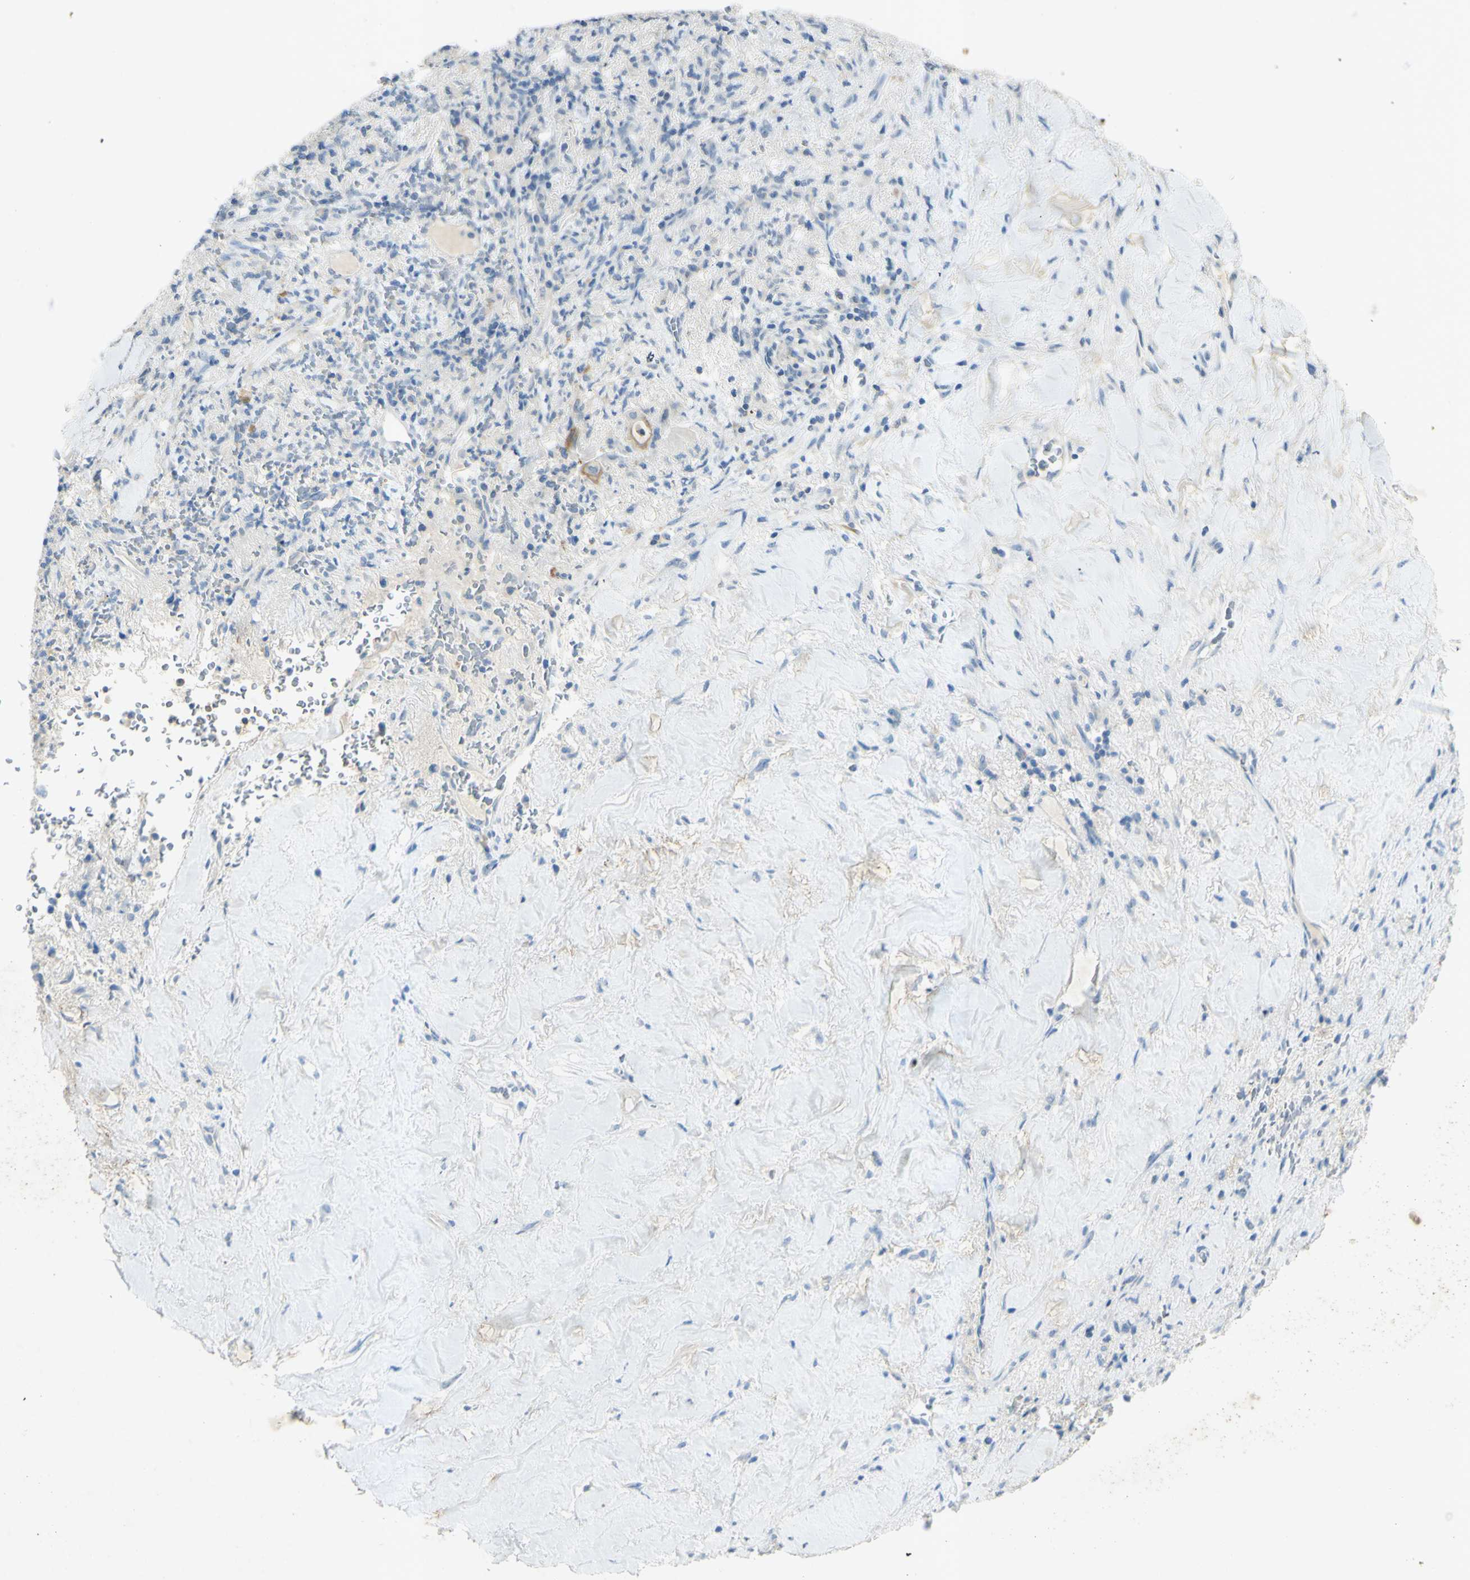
{"staining": {"intensity": "strong", "quantity": "<25%", "location": "cytoplasmic/membranous"}, "tissue": "liver cancer", "cell_type": "Tumor cells", "image_type": "cancer", "snomed": [{"axis": "morphology", "description": "Cholangiocarcinoma"}, {"axis": "topography", "description": "Liver"}], "caption": "Liver cholangiocarcinoma stained with DAB immunohistochemistry displays medium levels of strong cytoplasmic/membranous expression in approximately <25% of tumor cells.", "gene": "GDF15", "patient": {"sex": "female", "age": 67}}